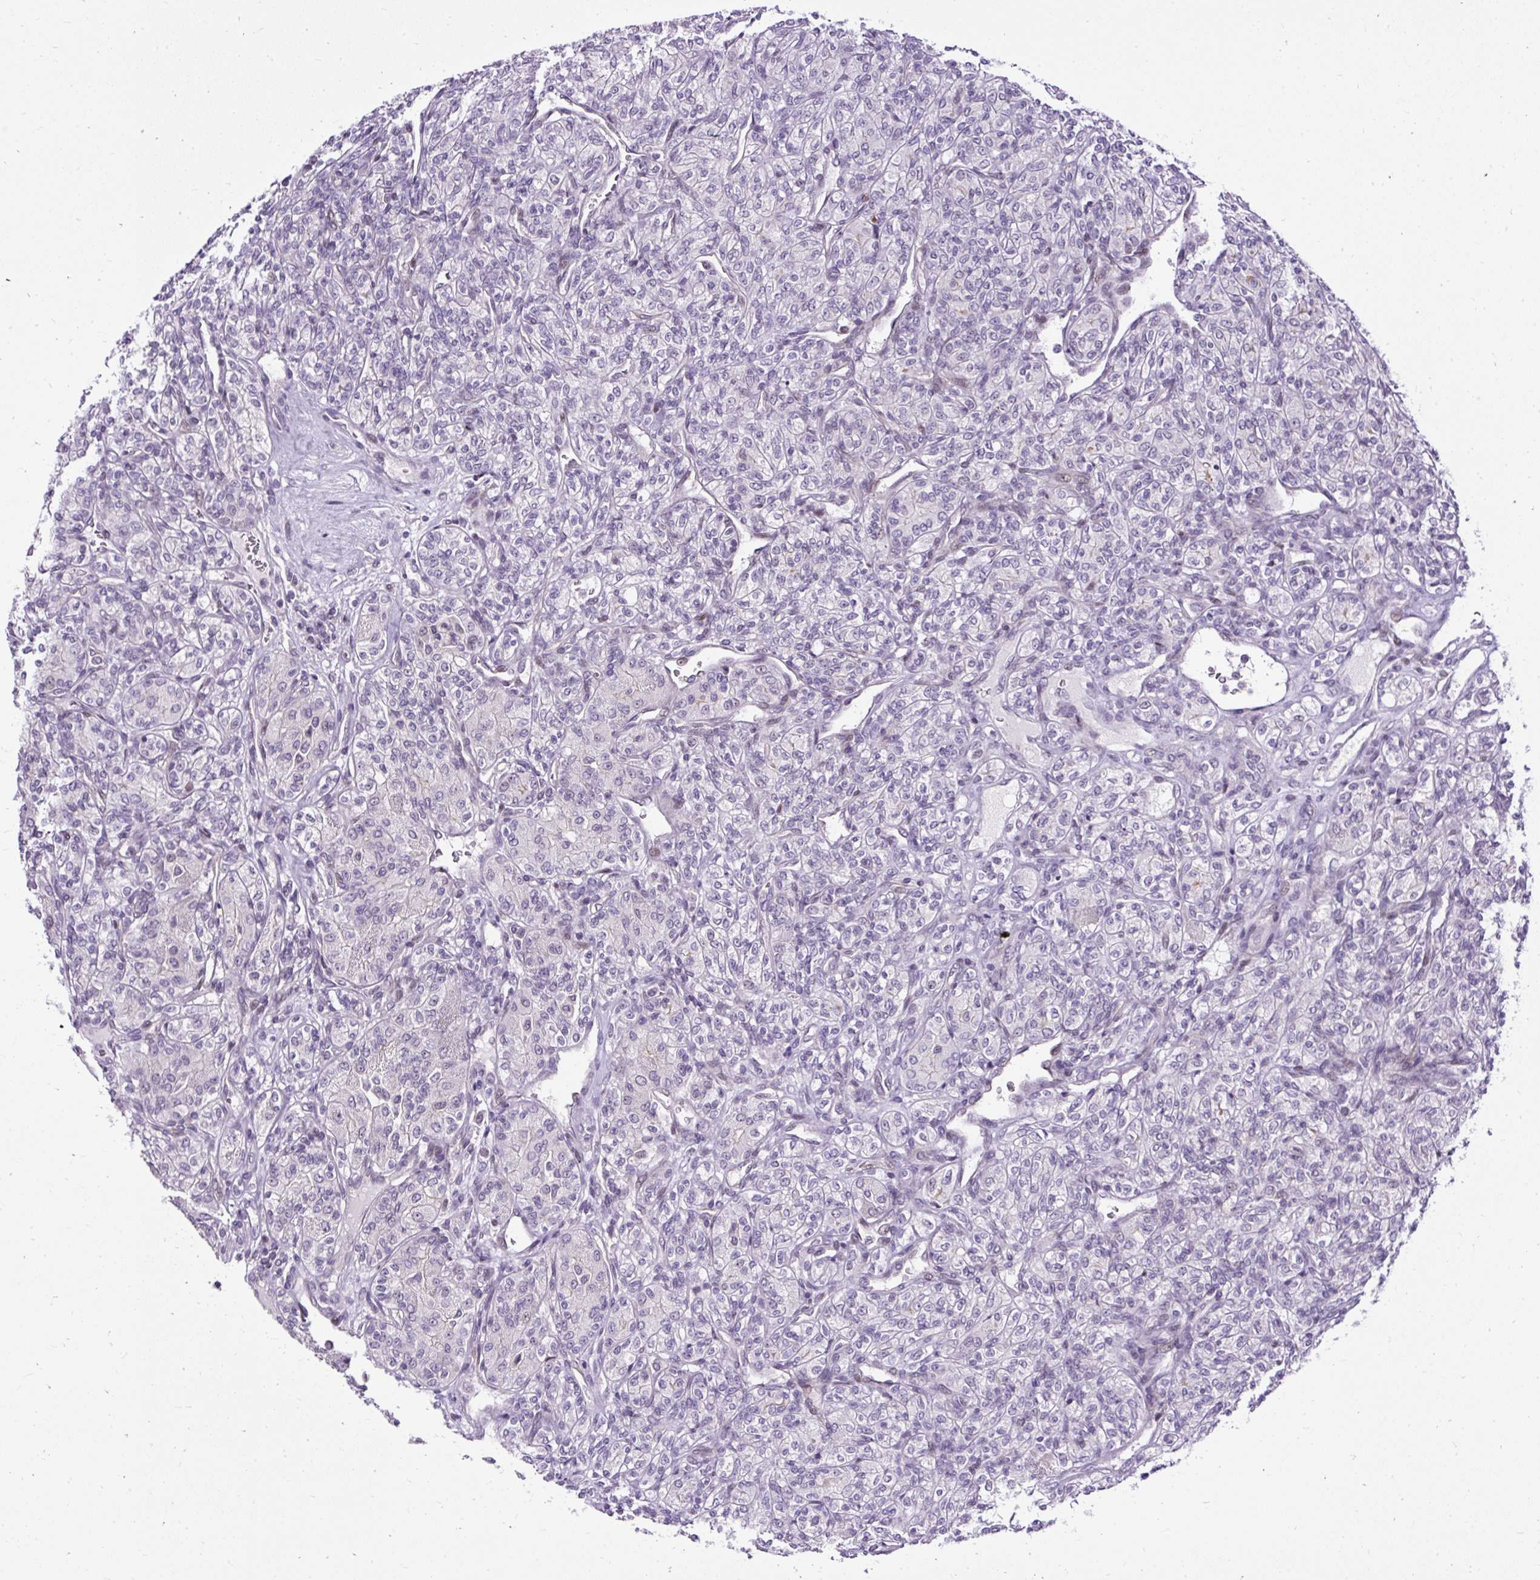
{"staining": {"intensity": "negative", "quantity": "none", "location": "none"}, "tissue": "renal cancer", "cell_type": "Tumor cells", "image_type": "cancer", "snomed": [{"axis": "morphology", "description": "Adenocarcinoma, NOS"}, {"axis": "topography", "description": "Kidney"}], "caption": "A histopathology image of human adenocarcinoma (renal) is negative for staining in tumor cells.", "gene": "ARHGEF18", "patient": {"sex": "male", "age": 77}}